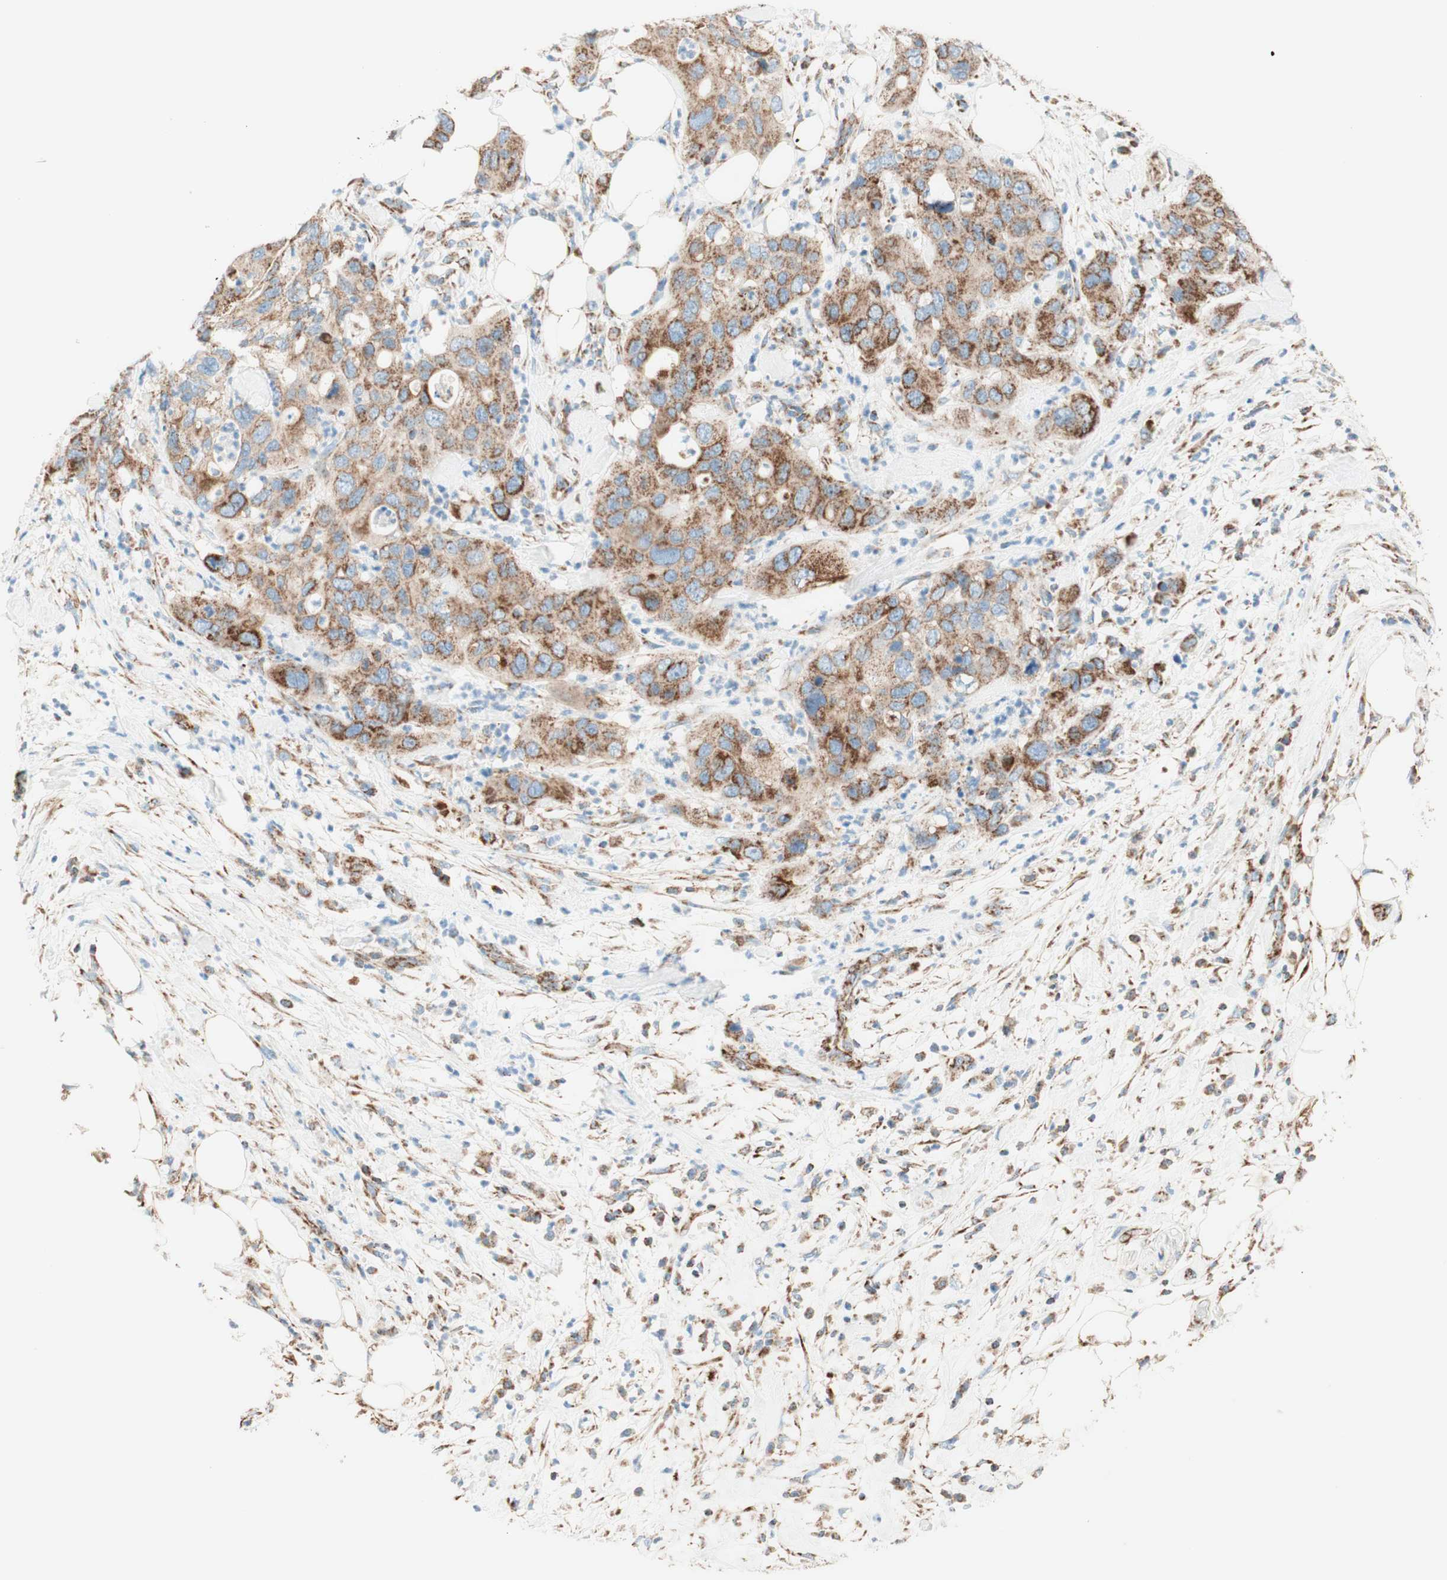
{"staining": {"intensity": "moderate", "quantity": ">75%", "location": "cytoplasmic/membranous"}, "tissue": "pancreatic cancer", "cell_type": "Tumor cells", "image_type": "cancer", "snomed": [{"axis": "morphology", "description": "Adenocarcinoma, NOS"}, {"axis": "topography", "description": "Pancreas"}], "caption": "Human adenocarcinoma (pancreatic) stained for a protein (brown) shows moderate cytoplasmic/membranous positive expression in approximately >75% of tumor cells.", "gene": "TOMM20", "patient": {"sex": "female", "age": 71}}